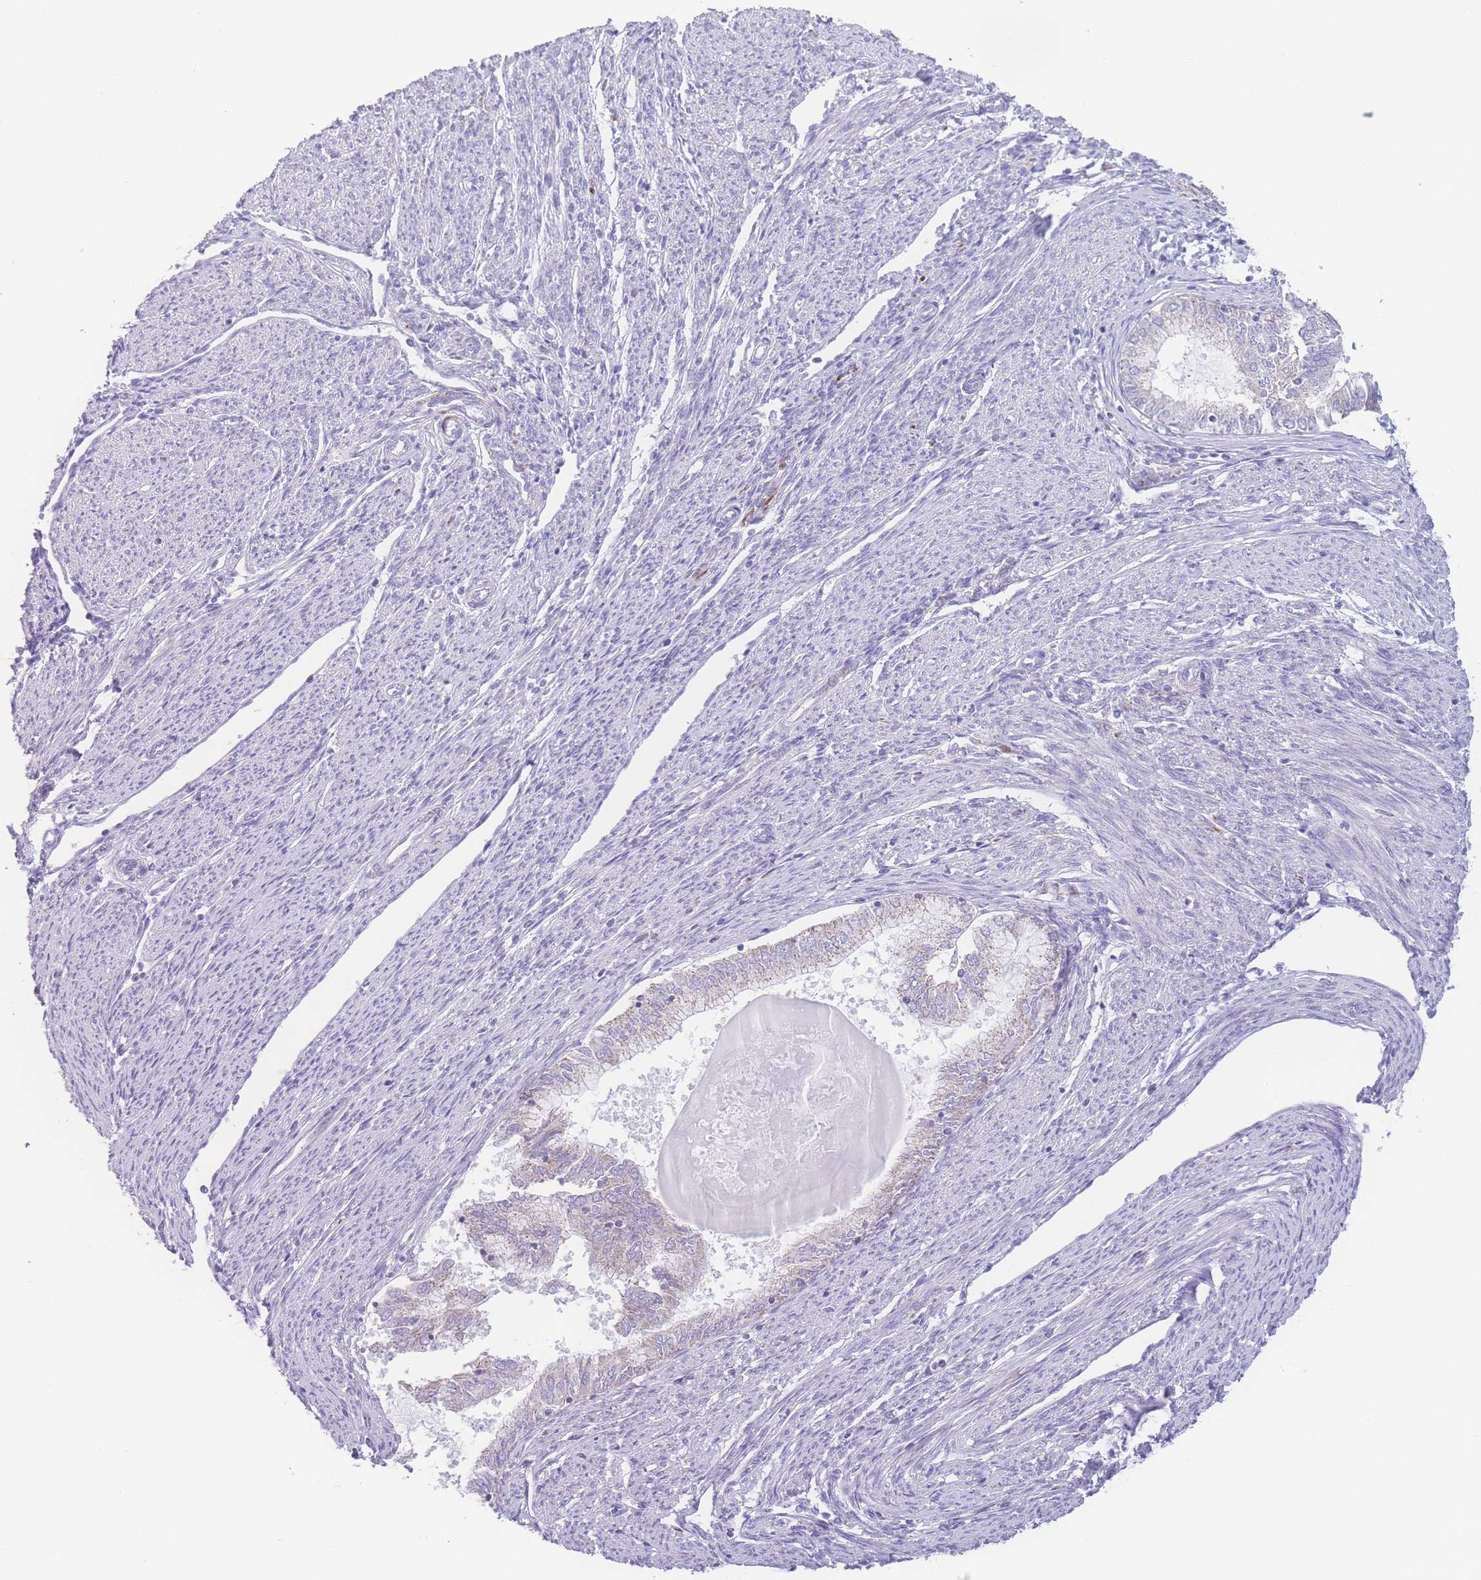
{"staining": {"intensity": "negative", "quantity": "none", "location": "none"}, "tissue": "endometrial cancer", "cell_type": "Tumor cells", "image_type": "cancer", "snomed": [{"axis": "morphology", "description": "Adenocarcinoma, NOS"}, {"axis": "topography", "description": "Endometrium"}], "caption": "Endometrial cancer was stained to show a protein in brown. There is no significant positivity in tumor cells. (DAB (3,3'-diaminobenzidine) IHC with hematoxylin counter stain).", "gene": "NBEAL1", "patient": {"sex": "female", "age": 79}}